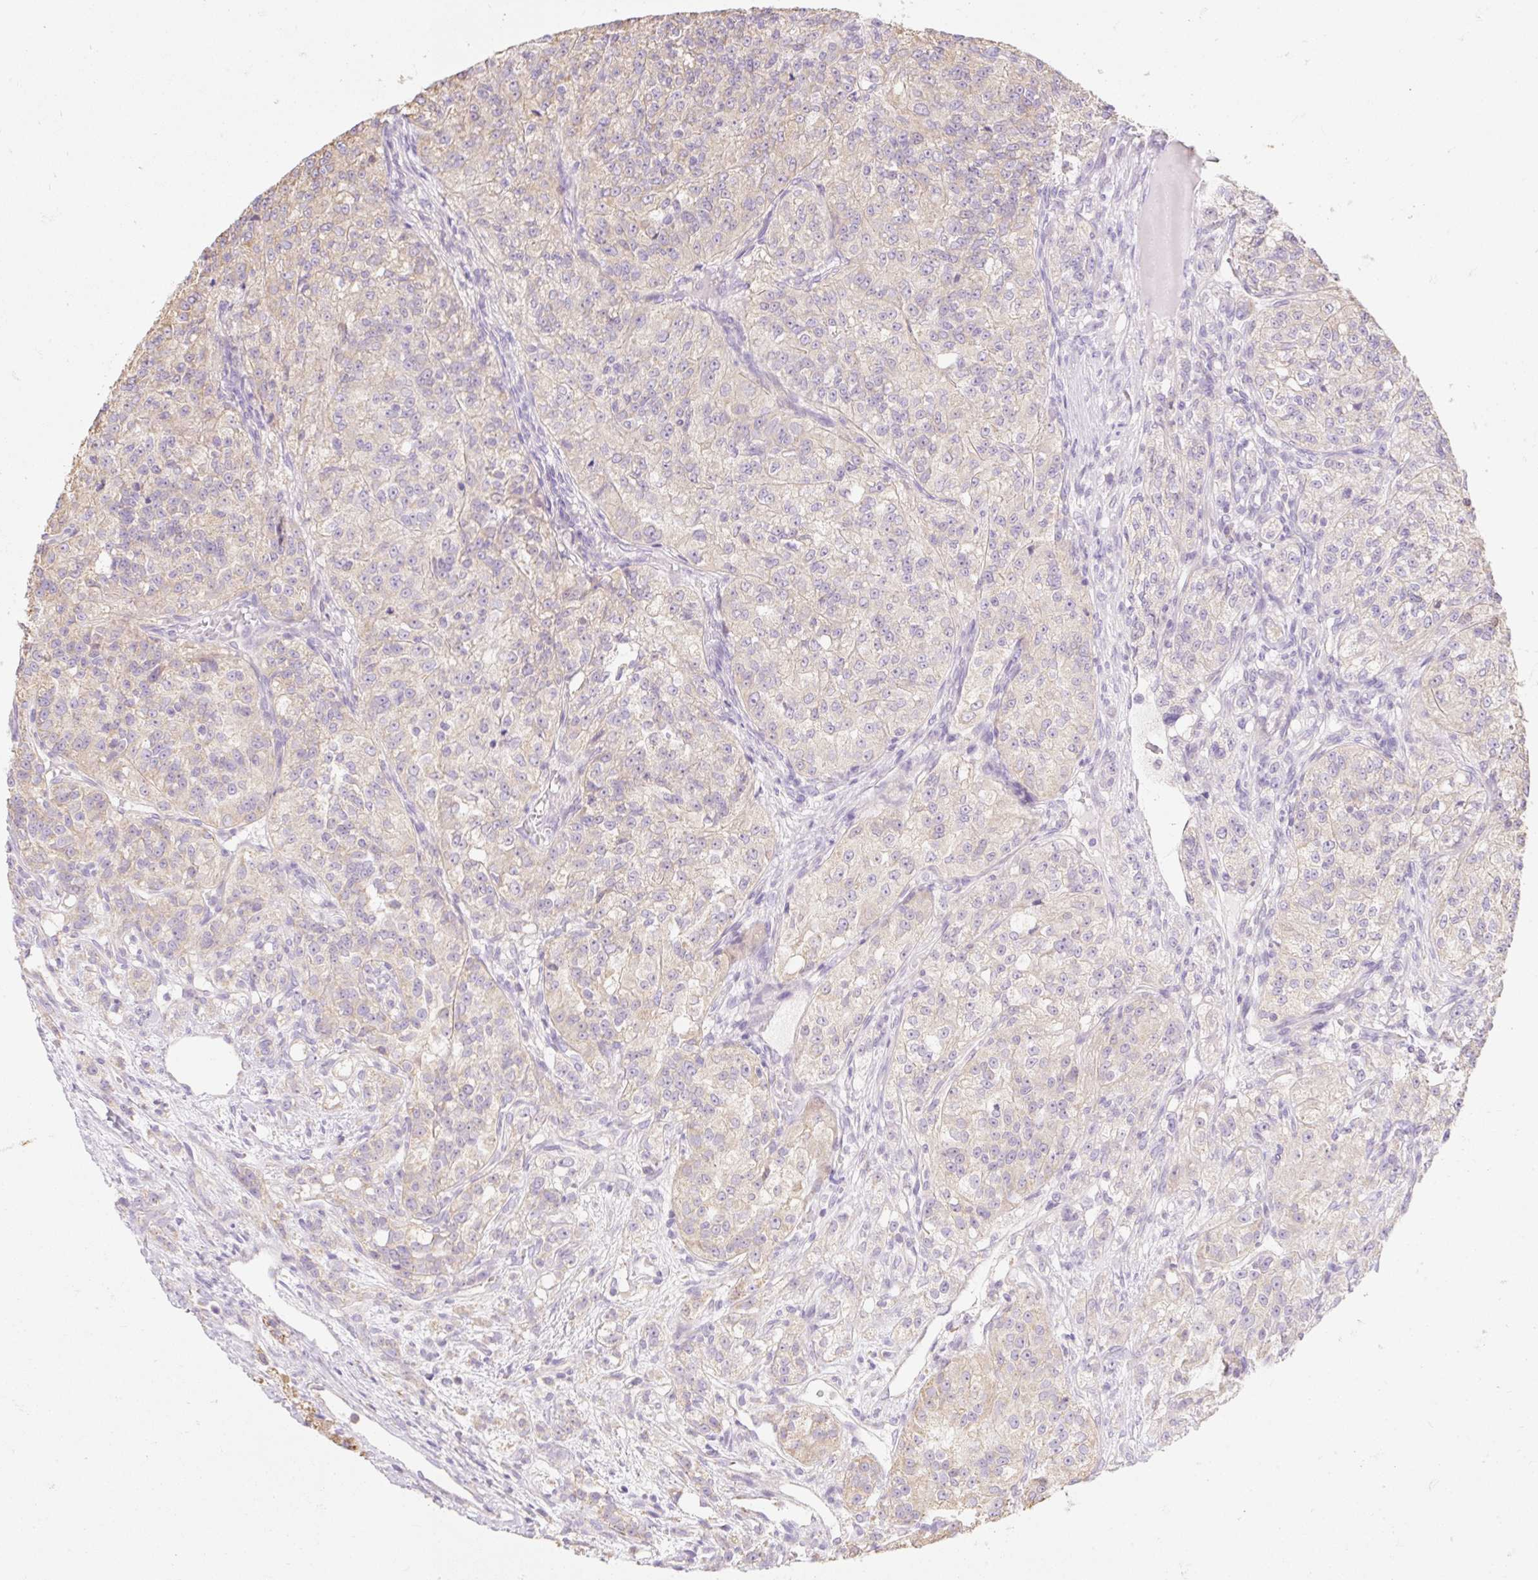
{"staining": {"intensity": "weak", "quantity": "<25%", "location": "cytoplasmic/membranous"}, "tissue": "renal cancer", "cell_type": "Tumor cells", "image_type": "cancer", "snomed": [{"axis": "morphology", "description": "Adenocarcinoma, NOS"}, {"axis": "topography", "description": "Kidney"}], "caption": "High magnification brightfield microscopy of adenocarcinoma (renal) stained with DAB (brown) and counterstained with hematoxylin (blue): tumor cells show no significant staining.", "gene": "DHX35", "patient": {"sex": "female", "age": 63}}